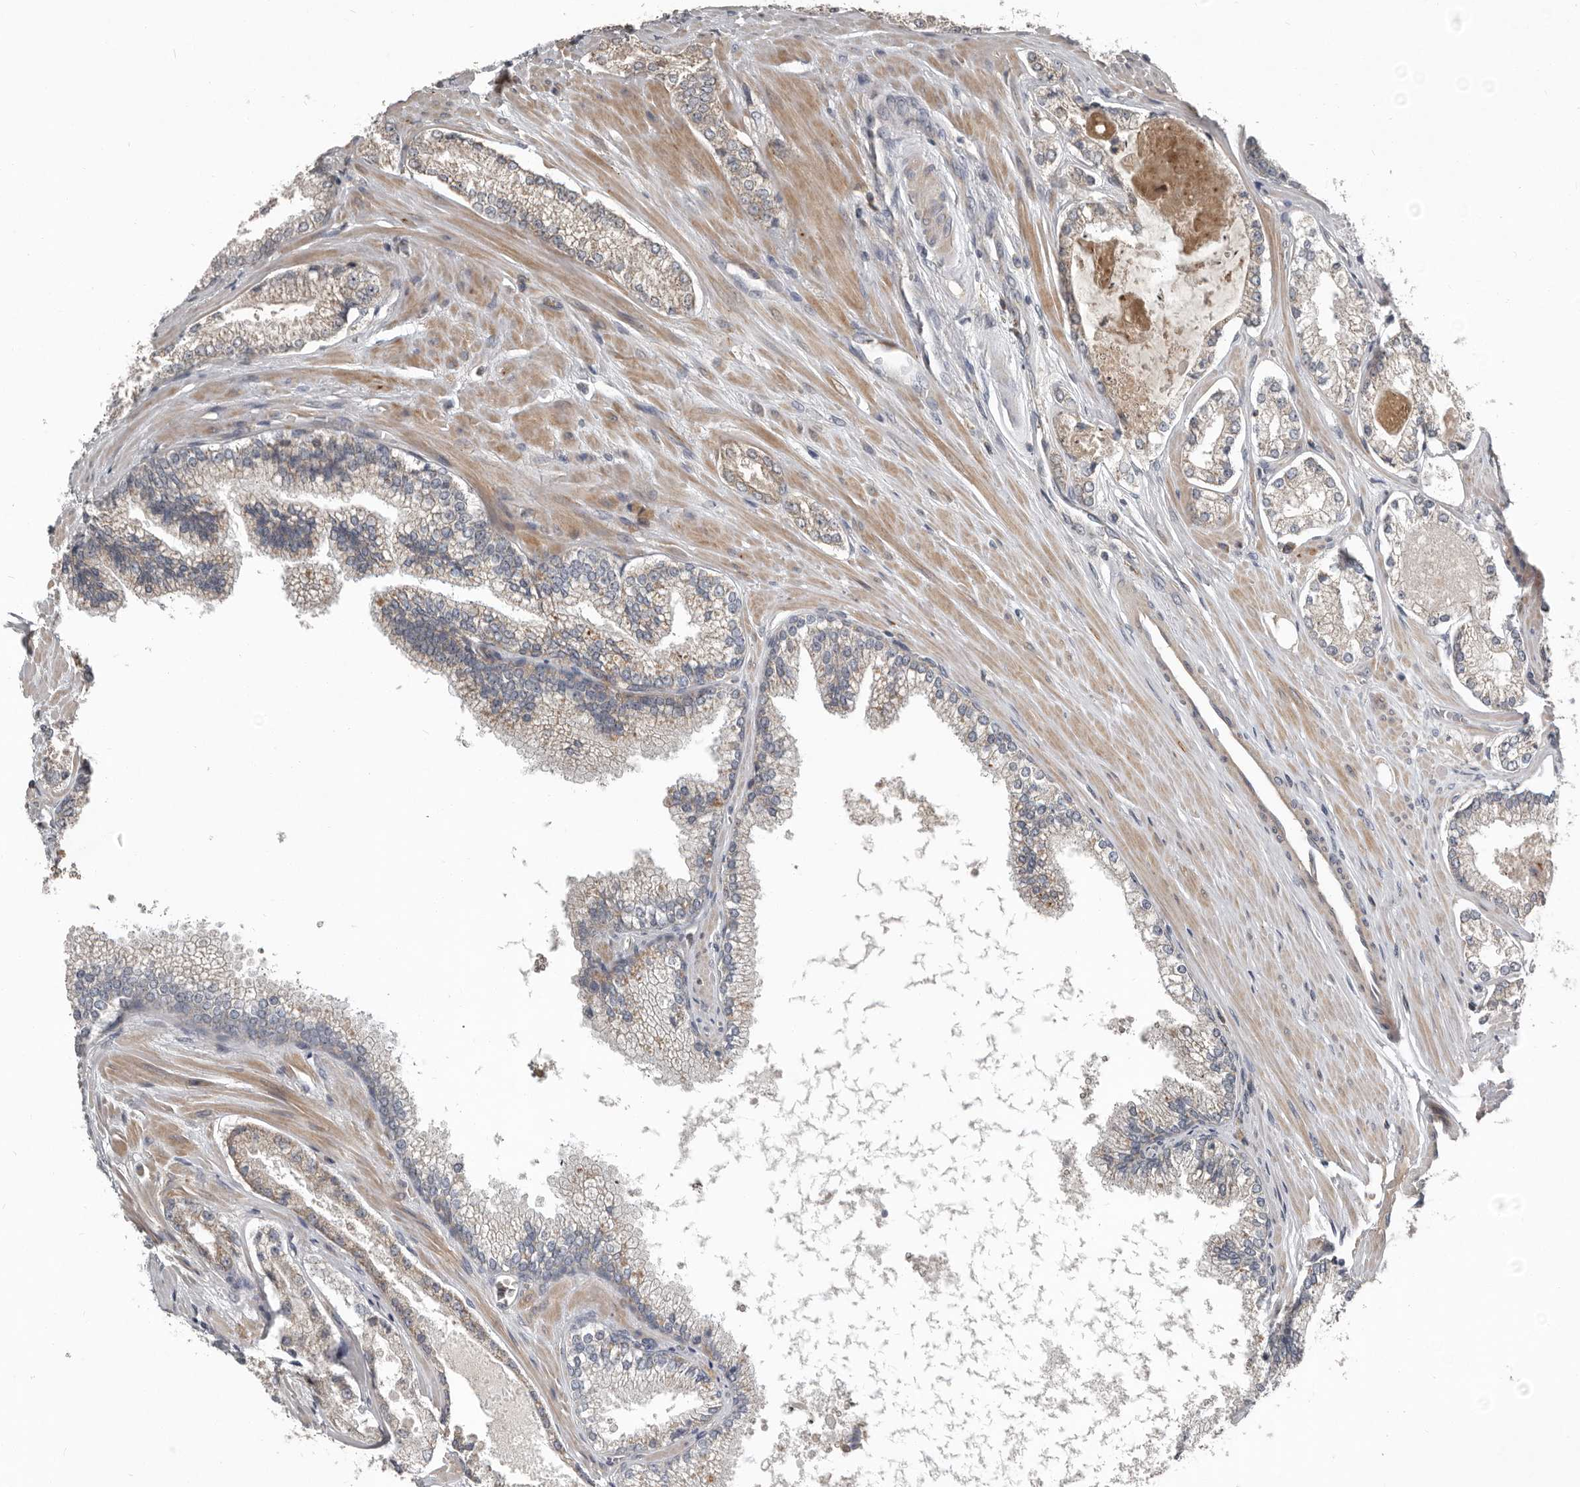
{"staining": {"intensity": "weak", "quantity": "<25%", "location": "cytoplasmic/membranous"}, "tissue": "prostate cancer", "cell_type": "Tumor cells", "image_type": "cancer", "snomed": [{"axis": "morphology", "description": "Adenocarcinoma, High grade"}, {"axis": "topography", "description": "Prostate"}], "caption": "Tumor cells show no significant expression in prostate cancer.", "gene": "FBXO31", "patient": {"sex": "male", "age": 73}}